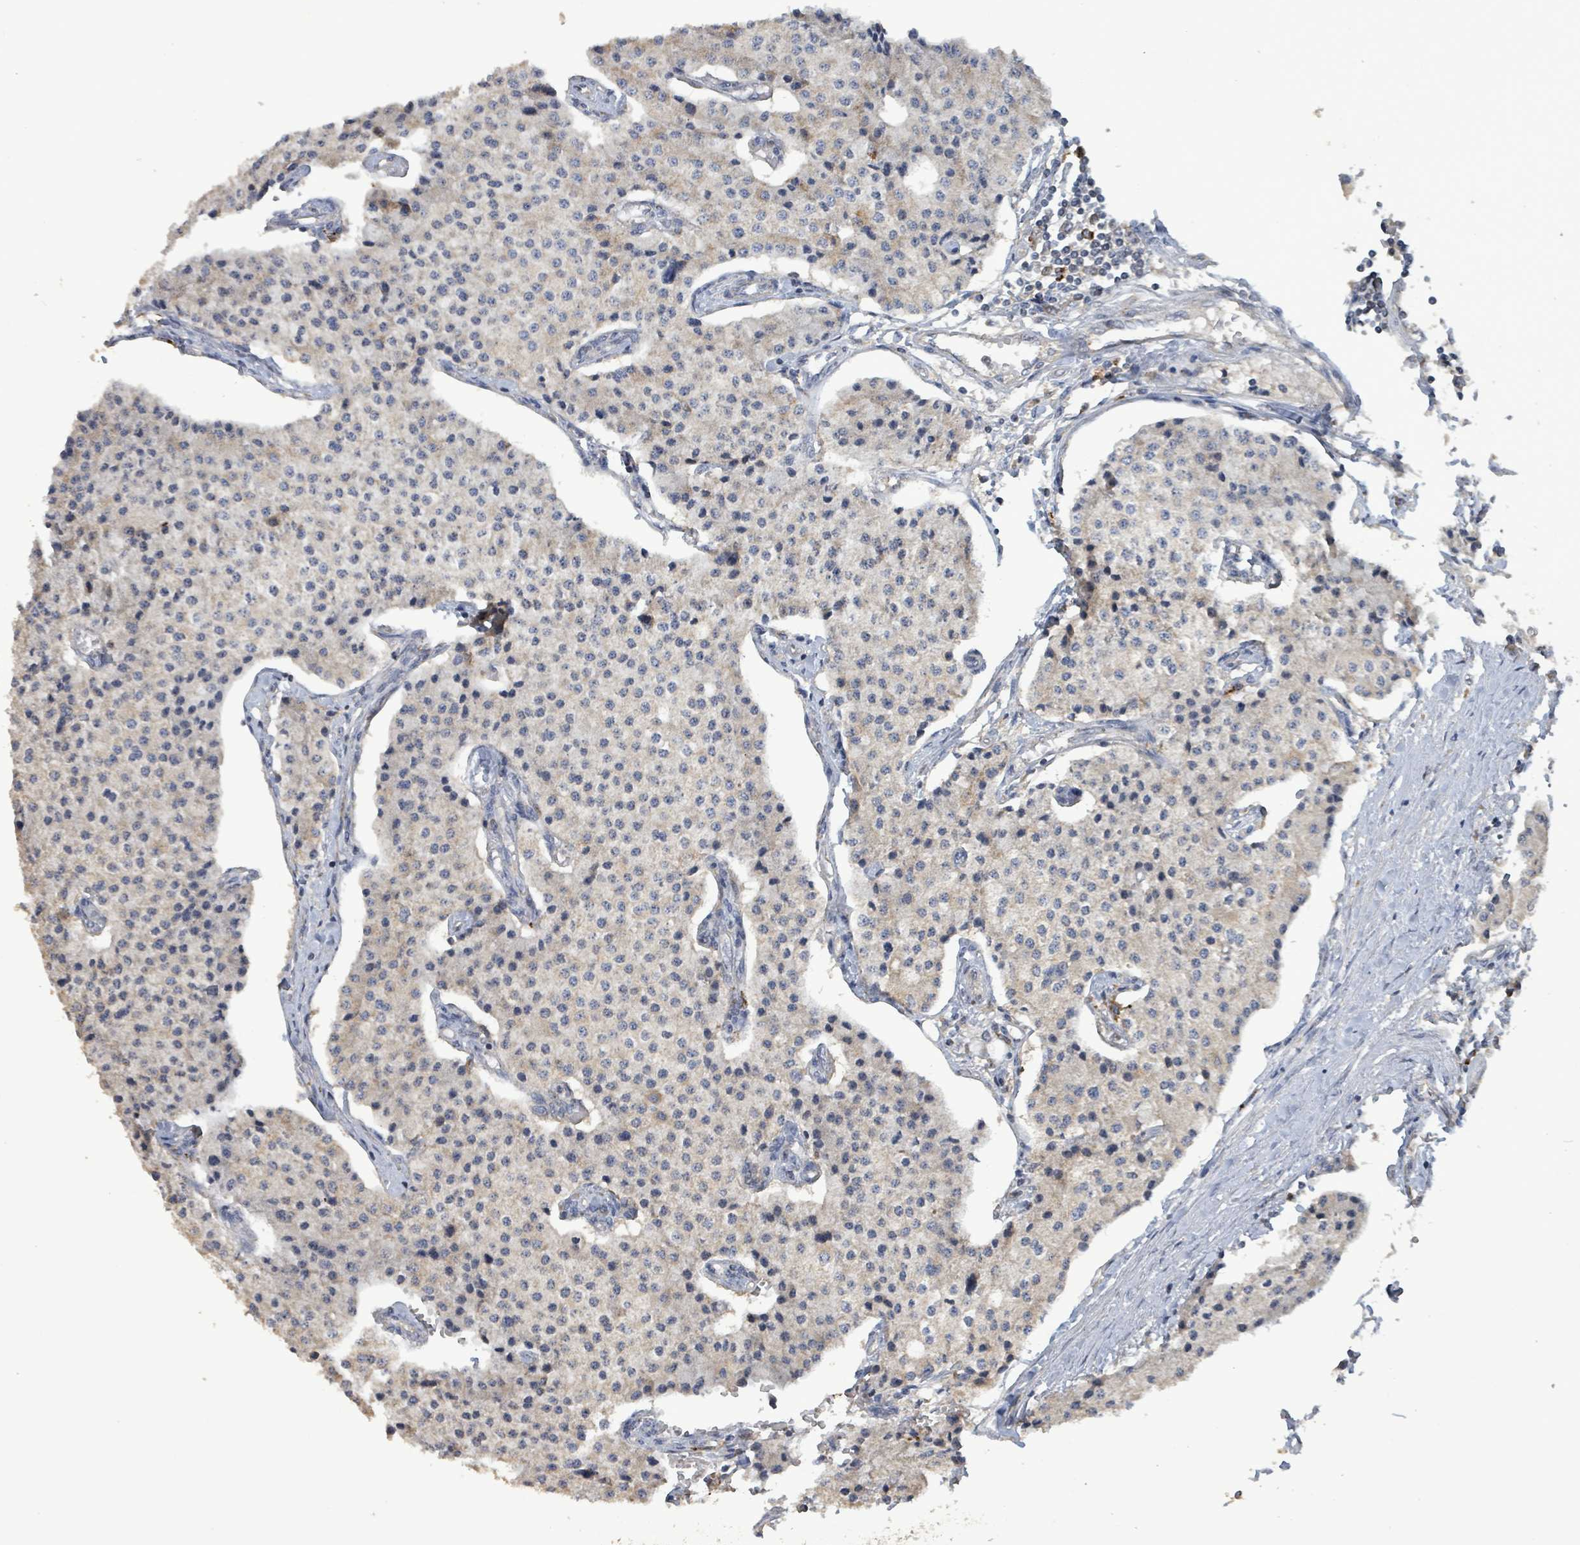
{"staining": {"intensity": "weak", "quantity": "<25%", "location": "cytoplasmic/membranous"}, "tissue": "carcinoid", "cell_type": "Tumor cells", "image_type": "cancer", "snomed": [{"axis": "morphology", "description": "Carcinoid, malignant, NOS"}, {"axis": "topography", "description": "Colon"}], "caption": "Tumor cells are negative for brown protein staining in carcinoid (malignant). (Brightfield microscopy of DAB (3,3'-diaminobenzidine) immunohistochemistry at high magnification).", "gene": "PLAAT1", "patient": {"sex": "female", "age": 52}}